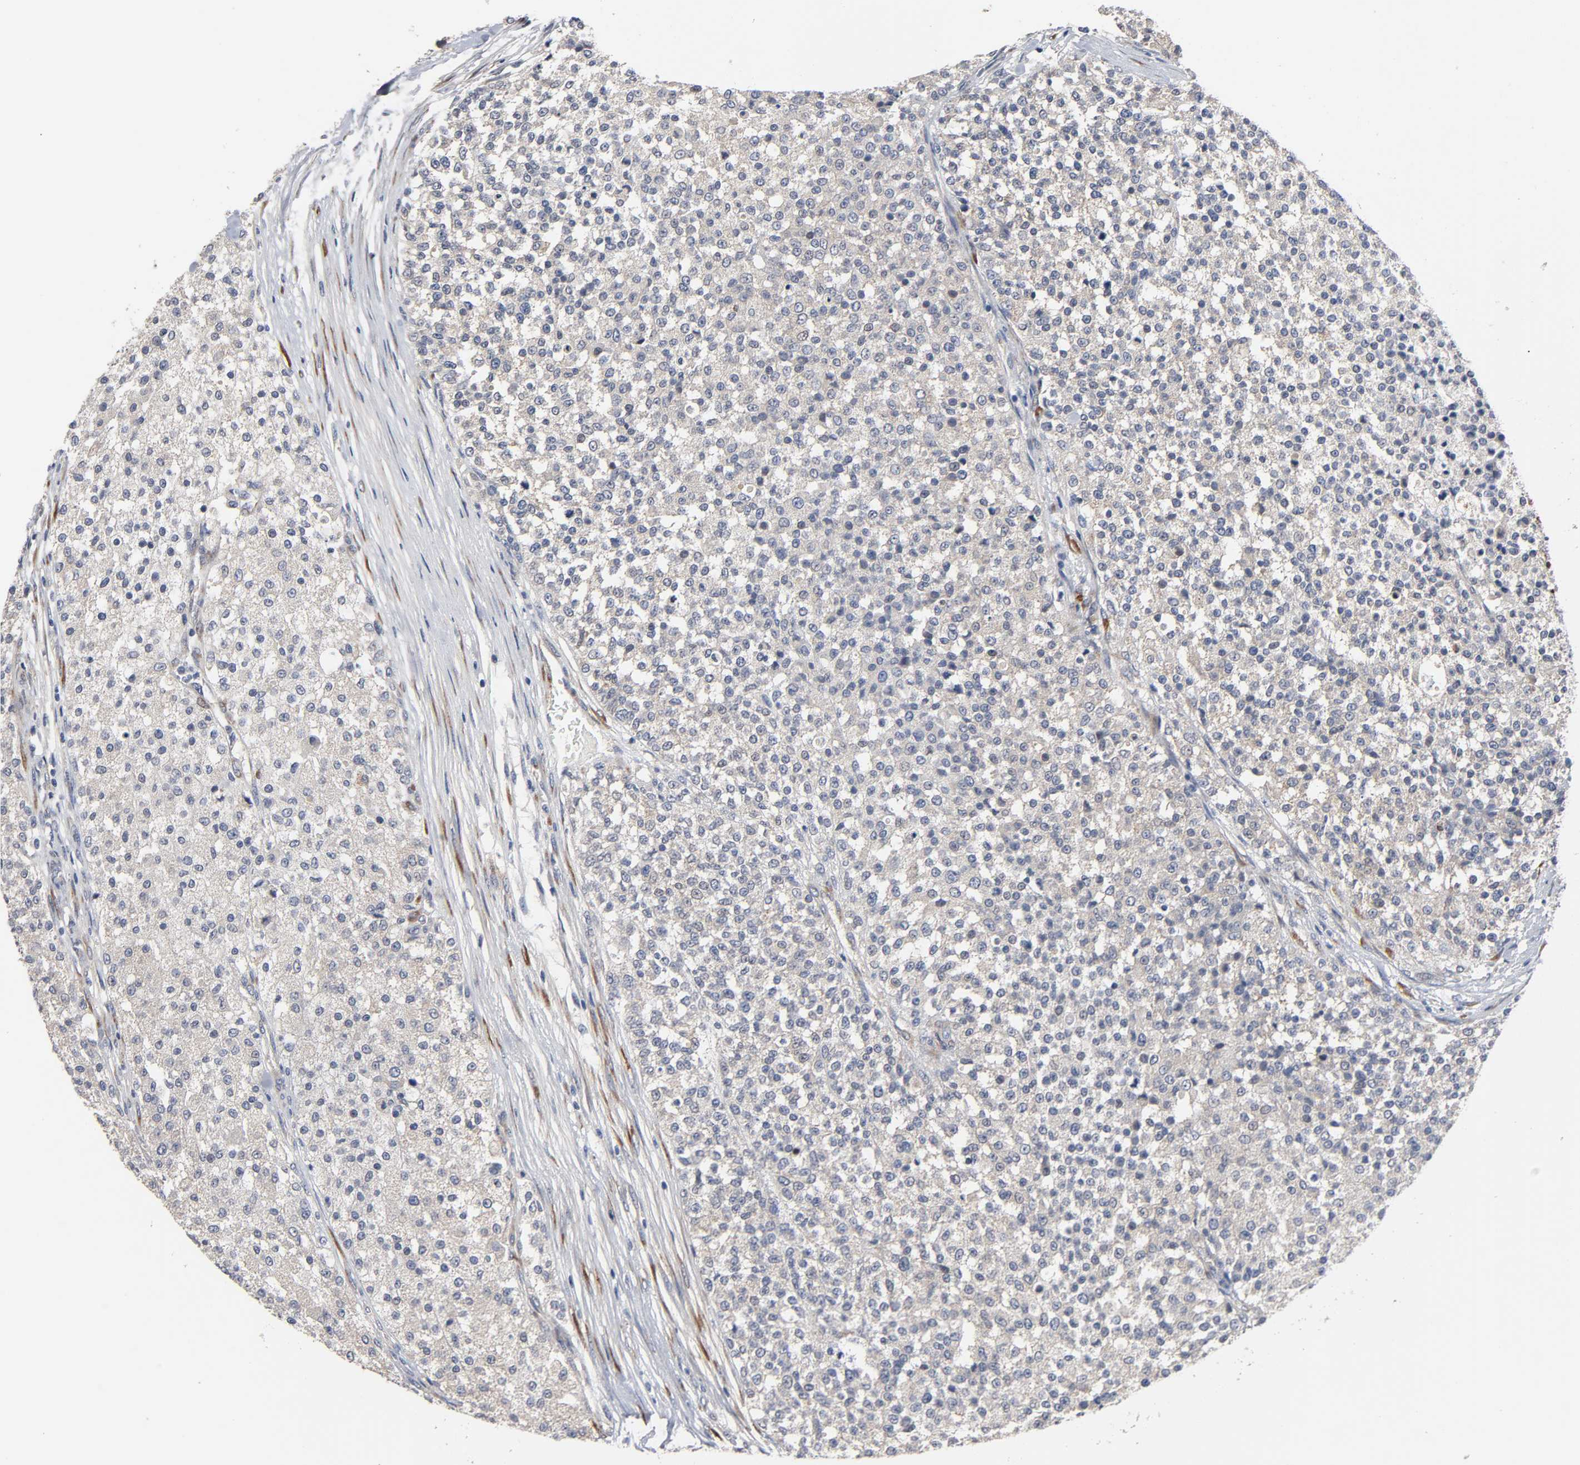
{"staining": {"intensity": "negative", "quantity": "none", "location": "none"}, "tissue": "testis cancer", "cell_type": "Tumor cells", "image_type": "cancer", "snomed": [{"axis": "morphology", "description": "Seminoma, NOS"}, {"axis": "topography", "description": "Testis"}], "caption": "Human testis cancer (seminoma) stained for a protein using immunohistochemistry exhibits no expression in tumor cells.", "gene": "HDLBP", "patient": {"sex": "male", "age": 59}}